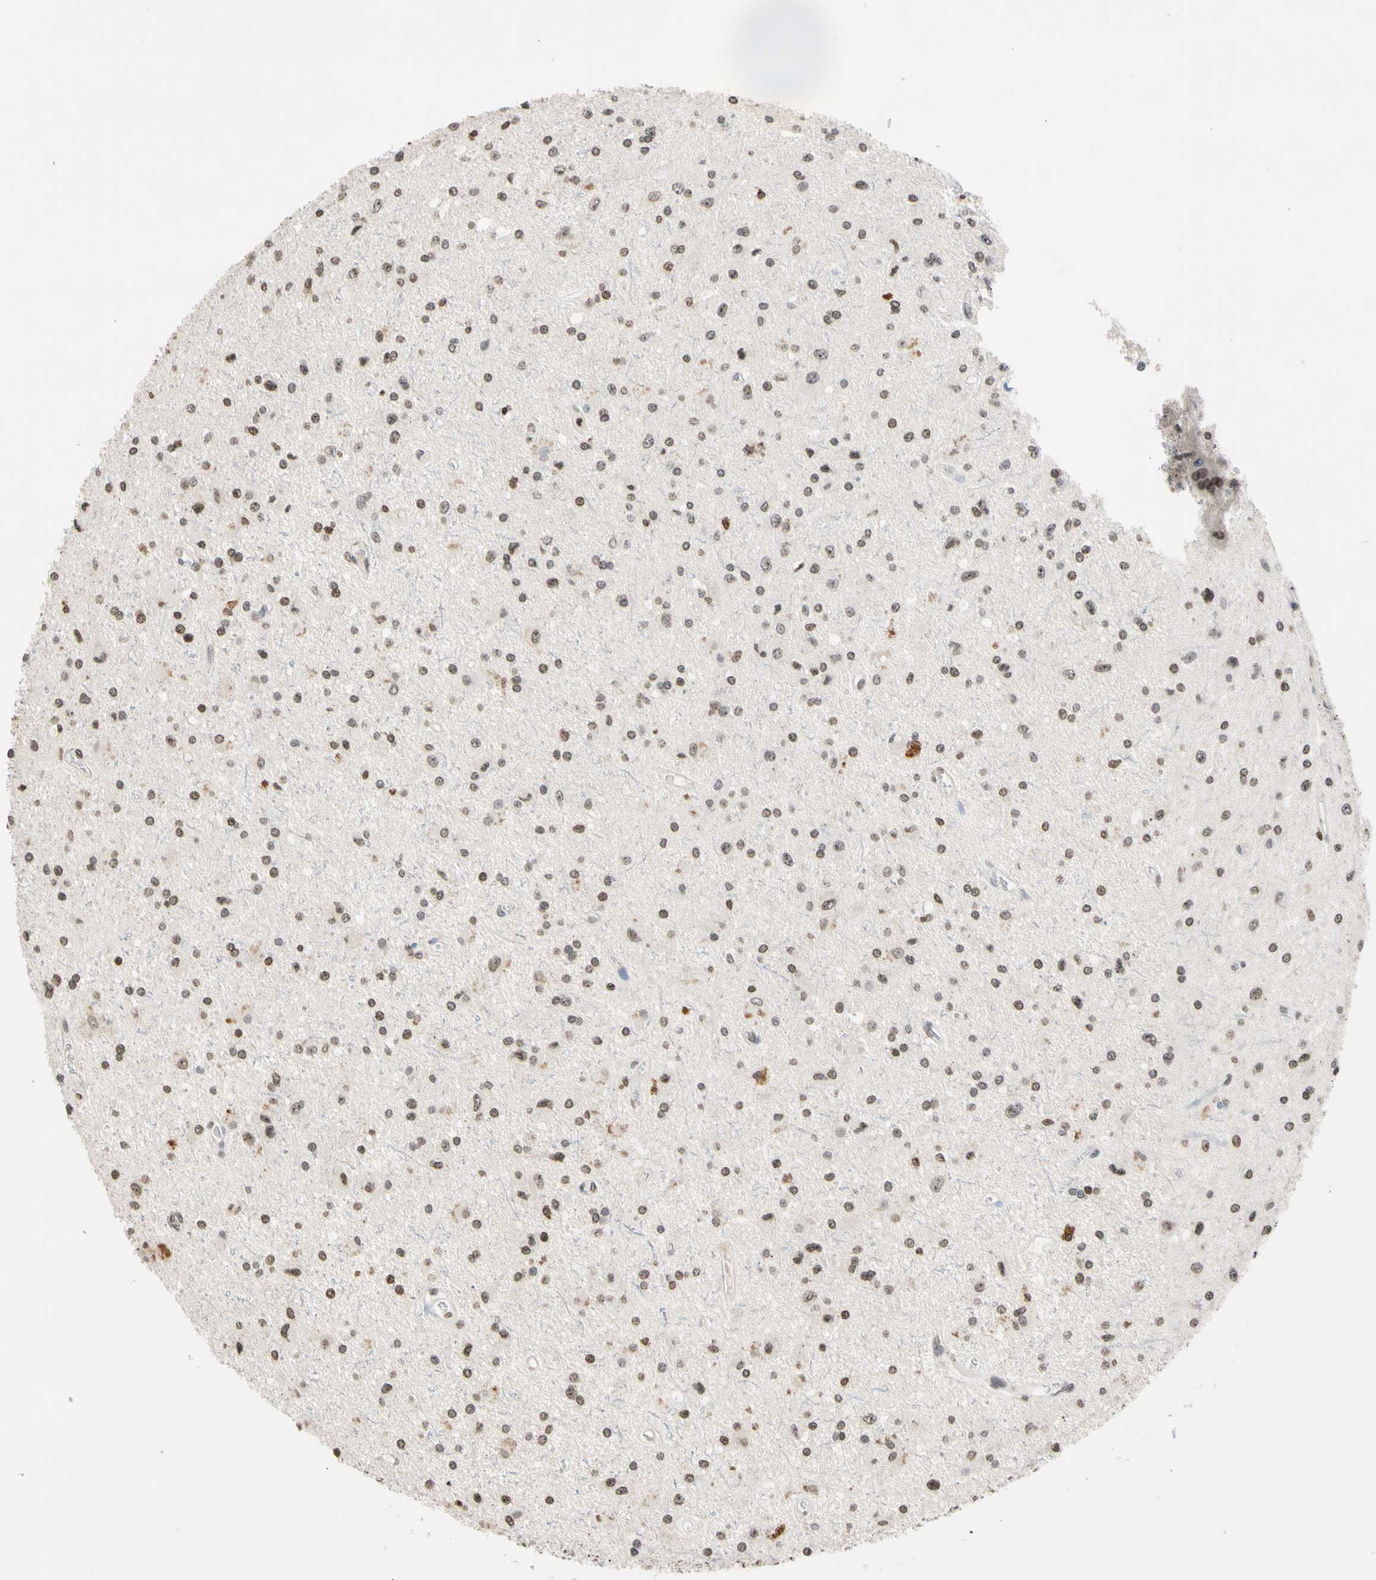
{"staining": {"intensity": "negative", "quantity": "none", "location": "none"}, "tissue": "glioma", "cell_type": "Tumor cells", "image_type": "cancer", "snomed": [{"axis": "morphology", "description": "Glioma, malignant, Low grade"}, {"axis": "topography", "description": "Brain"}], "caption": "Immunohistochemistry (IHC) of glioma reveals no staining in tumor cells.", "gene": "GPX4", "patient": {"sex": "male", "age": 58}}